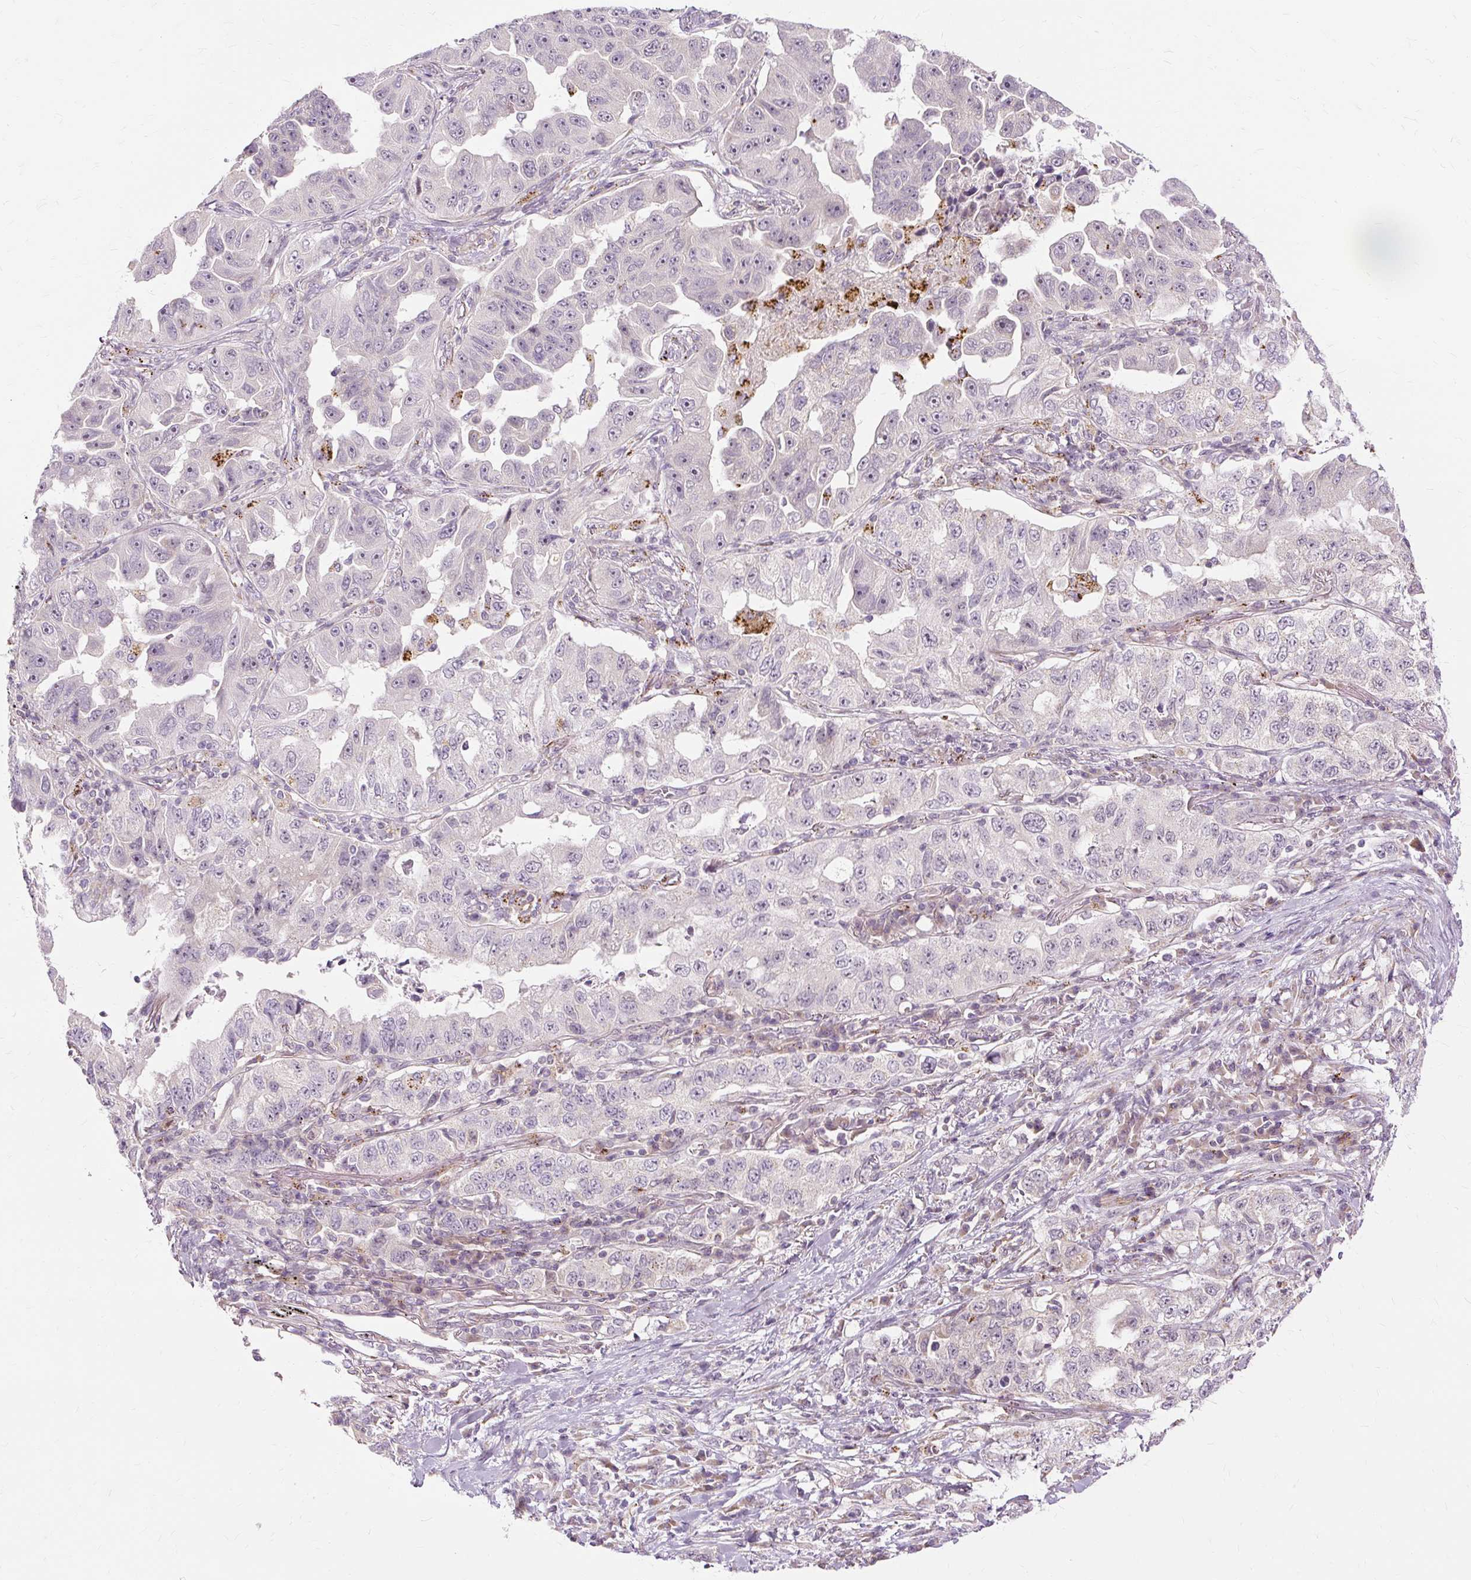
{"staining": {"intensity": "negative", "quantity": "none", "location": "none"}, "tissue": "lung cancer", "cell_type": "Tumor cells", "image_type": "cancer", "snomed": [{"axis": "morphology", "description": "Adenocarcinoma, NOS"}, {"axis": "topography", "description": "Lung"}], "caption": "A photomicrograph of human lung adenocarcinoma is negative for staining in tumor cells.", "gene": "MMACHC", "patient": {"sex": "female", "age": 51}}